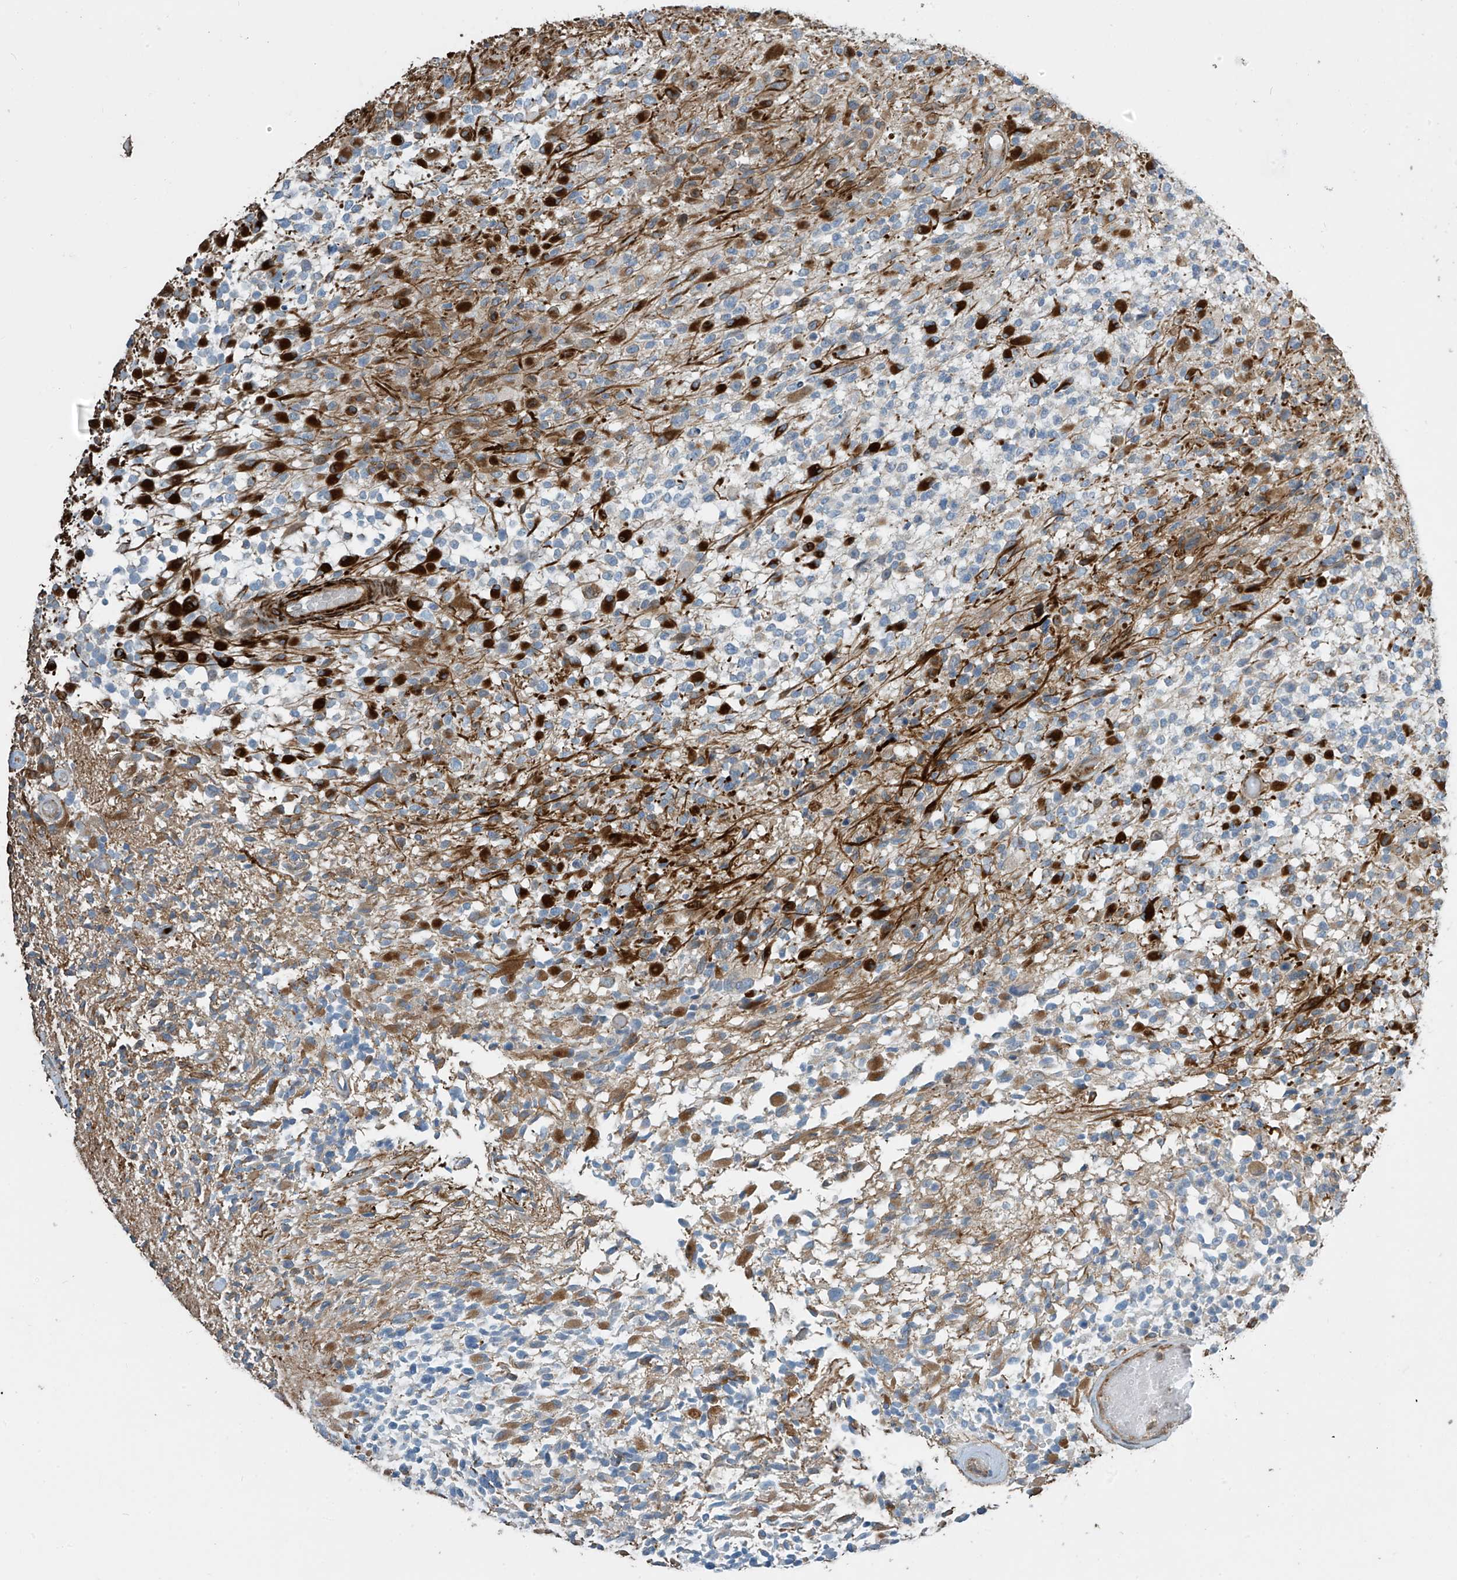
{"staining": {"intensity": "strong", "quantity": "<25%", "location": "cytoplasmic/membranous"}, "tissue": "glioma", "cell_type": "Tumor cells", "image_type": "cancer", "snomed": [{"axis": "morphology", "description": "Glioma, malignant, High grade"}, {"axis": "morphology", "description": "Glioblastoma, NOS"}, {"axis": "topography", "description": "Brain"}], "caption": "High-power microscopy captured an IHC micrograph of high-grade glioma (malignant), revealing strong cytoplasmic/membranous expression in approximately <25% of tumor cells.", "gene": "SH3BGRL3", "patient": {"sex": "male", "age": 60}}